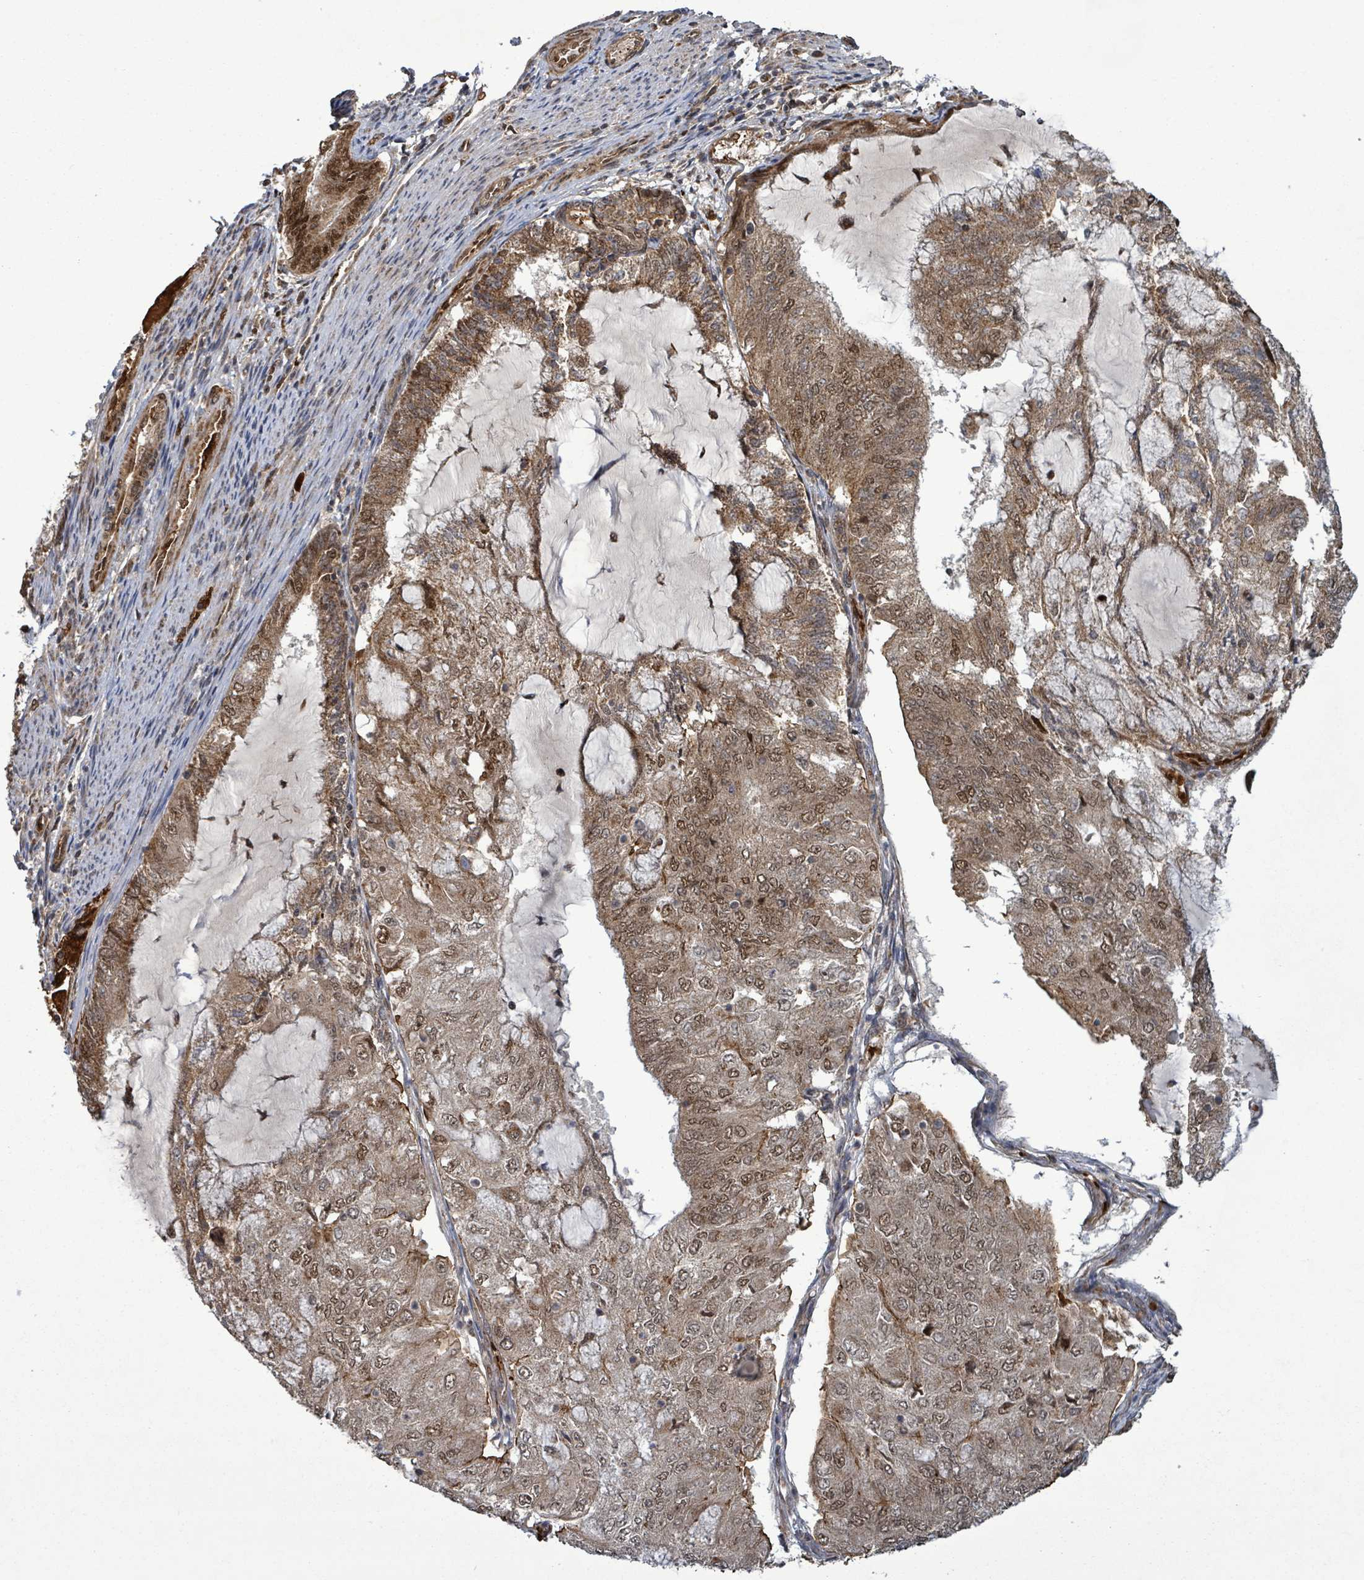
{"staining": {"intensity": "moderate", "quantity": ">75%", "location": "cytoplasmic/membranous,nuclear"}, "tissue": "endometrial cancer", "cell_type": "Tumor cells", "image_type": "cancer", "snomed": [{"axis": "morphology", "description": "Adenocarcinoma, NOS"}, {"axis": "topography", "description": "Endometrium"}], "caption": "Endometrial cancer (adenocarcinoma) stained with a protein marker demonstrates moderate staining in tumor cells.", "gene": "PATZ1", "patient": {"sex": "female", "age": 81}}